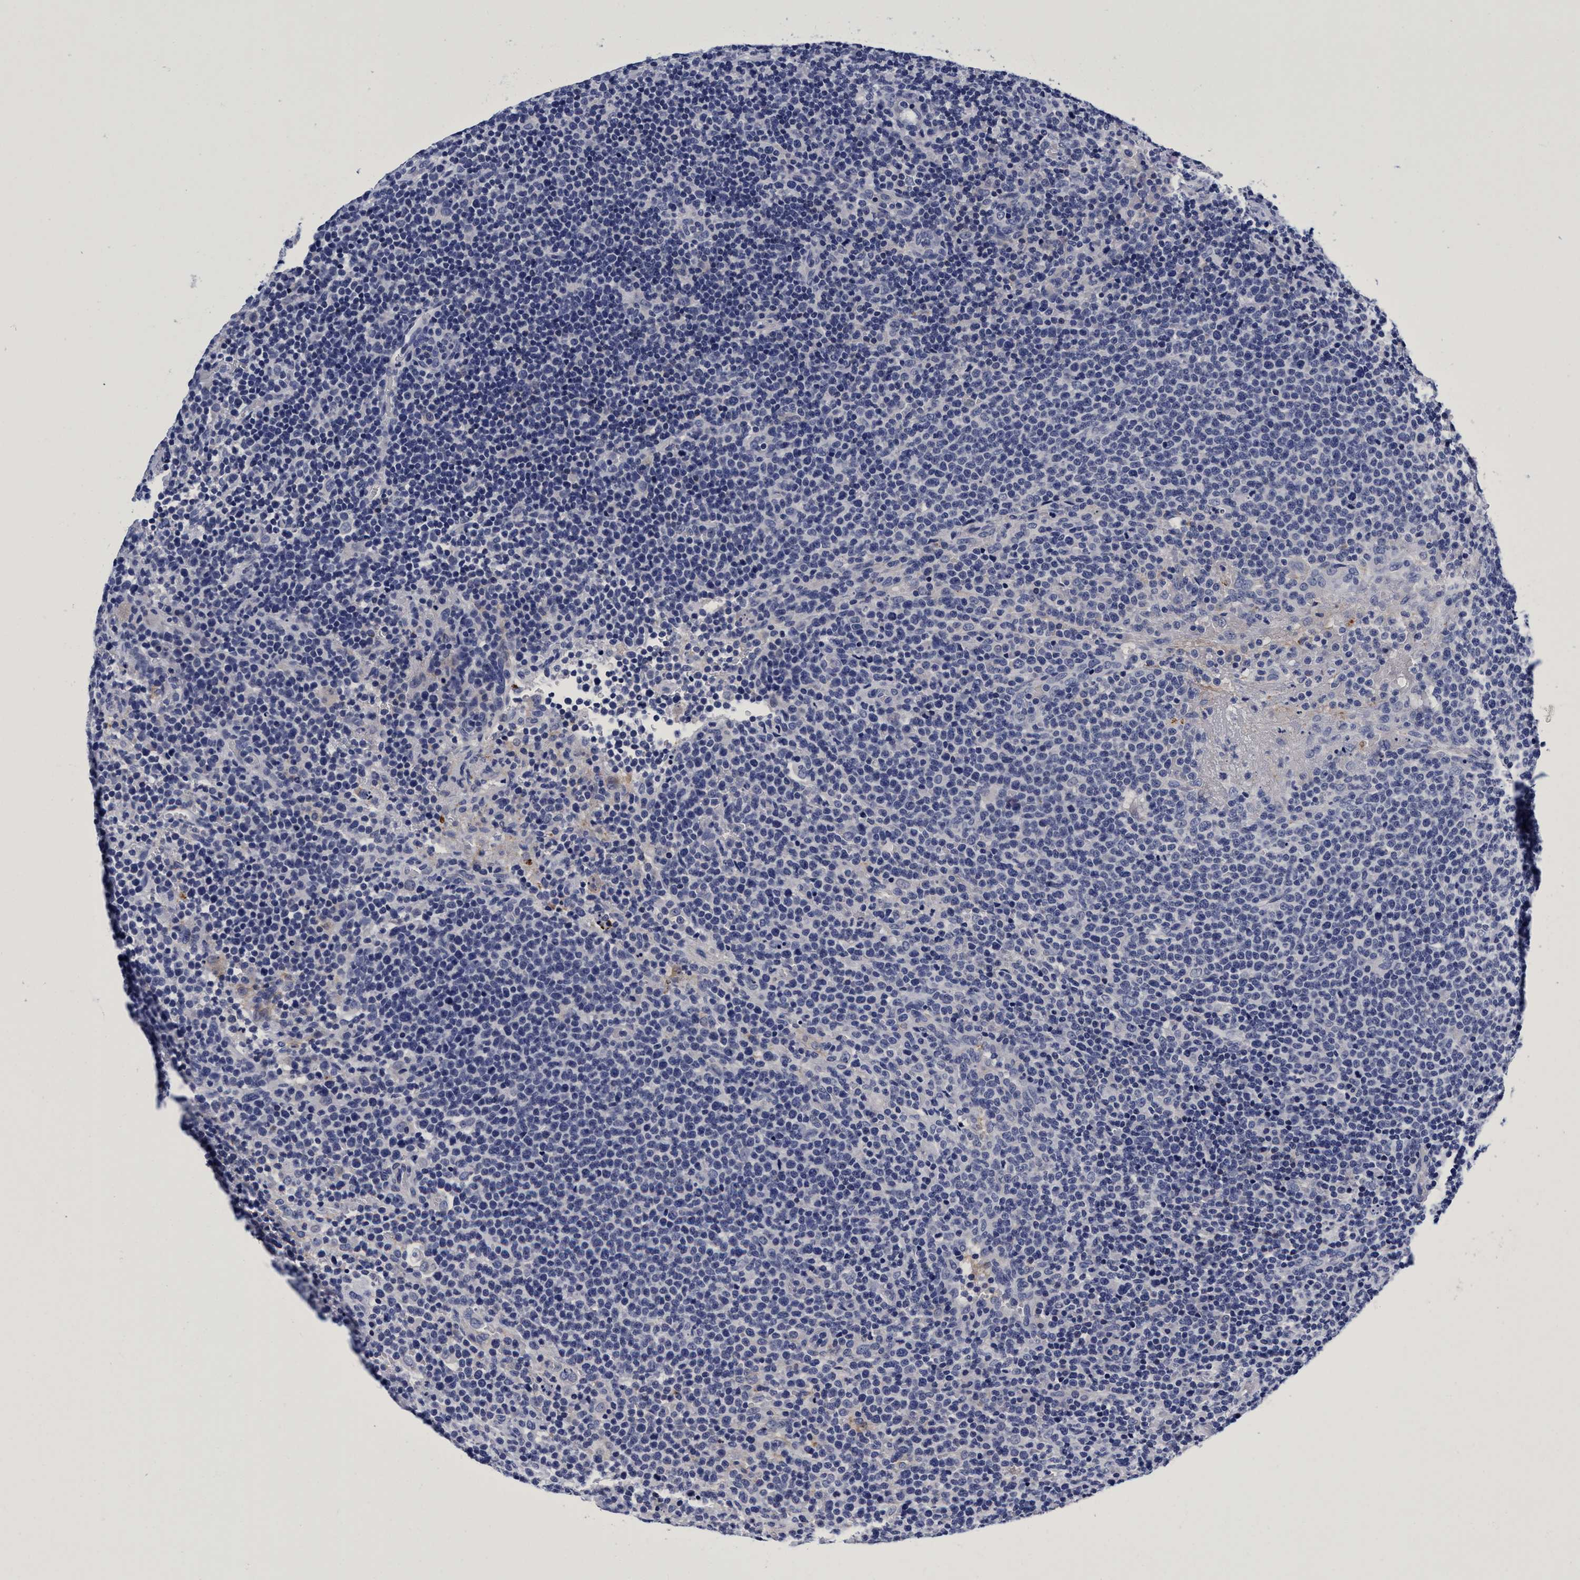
{"staining": {"intensity": "negative", "quantity": "none", "location": "none"}, "tissue": "lymphoma", "cell_type": "Tumor cells", "image_type": "cancer", "snomed": [{"axis": "morphology", "description": "Malignant lymphoma, non-Hodgkin's type, High grade"}, {"axis": "topography", "description": "Lymph node"}], "caption": "Protein analysis of high-grade malignant lymphoma, non-Hodgkin's type demonstrates no significant expression in tumor cells. (Brightfield microscopy of DAB IHC at high magnification).", "gene": "PLPPR1", "patient": {"sex": "male", "age": 61}}